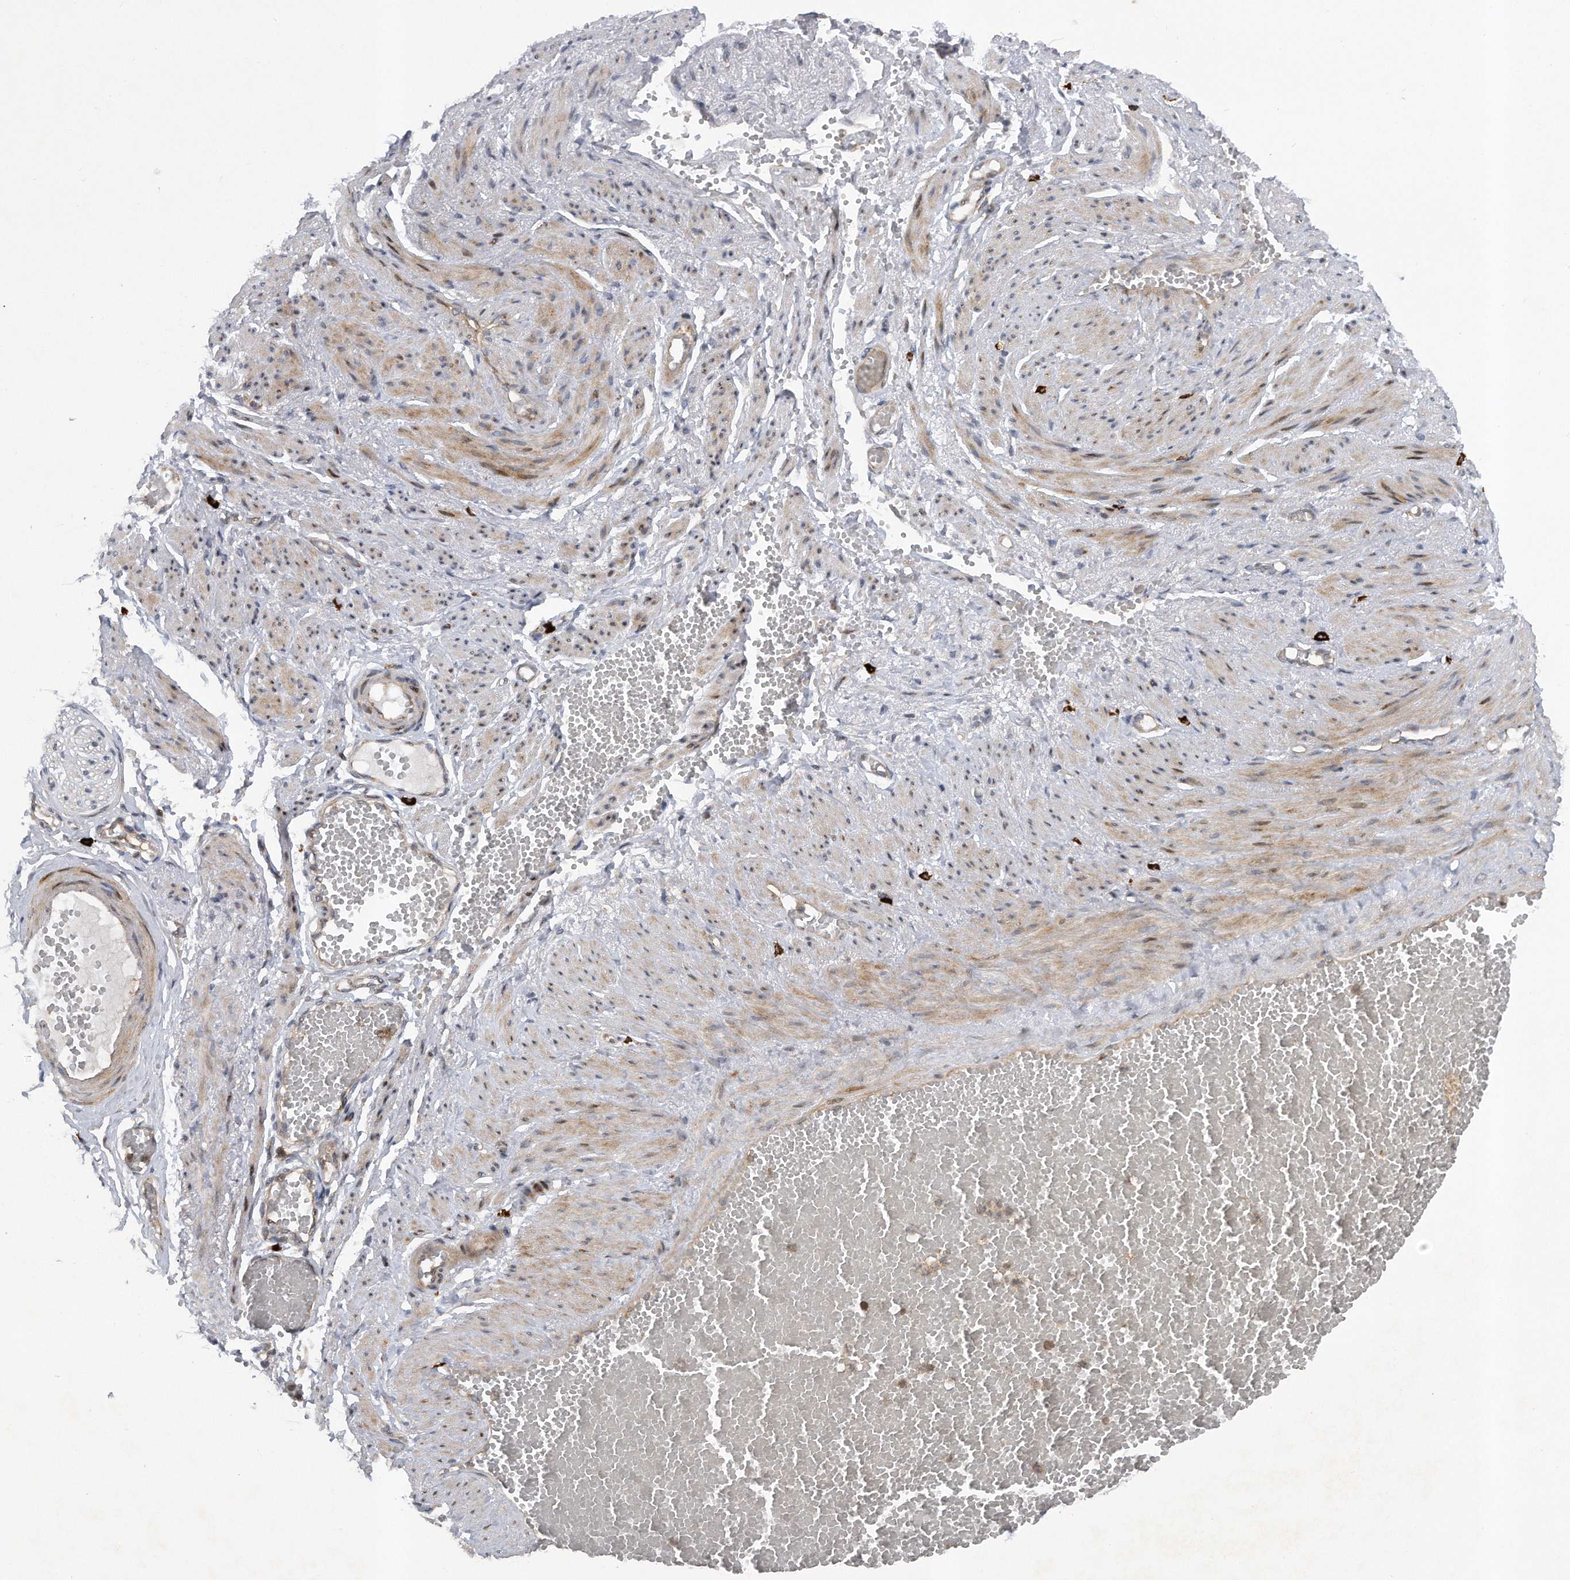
{"staining": {"intensity": "moderate", "quantity": "25%-75%", "location": "cytoplasmic/membranous"}, "tissue": "adipose tissue", "cell_type": "Adipocytes", "image_type": "normal", "snomed": [{"axis": "morphology", "description": "Normal tissue, NOS"}, {"axis": "topography", "description": "Smooth muscle"}, {"axis": "topography", "description": "Peripheral nerve tissue"}], "caption": "The histopathology image exhibits immunohistochemical staining of unremarkable adipose tissue. There is moderate cytoplasmic/membranous positivity is identified in approximately 25%-75% of adipocytes. The staining was performed using DAB (3,3'-diaminobenzidine), with brown indicating positive protein expression. Nuclei are stained blue with hematoxylin.", "gene": "PGBD2", "patient": {"sex": "female", "age": 39}}